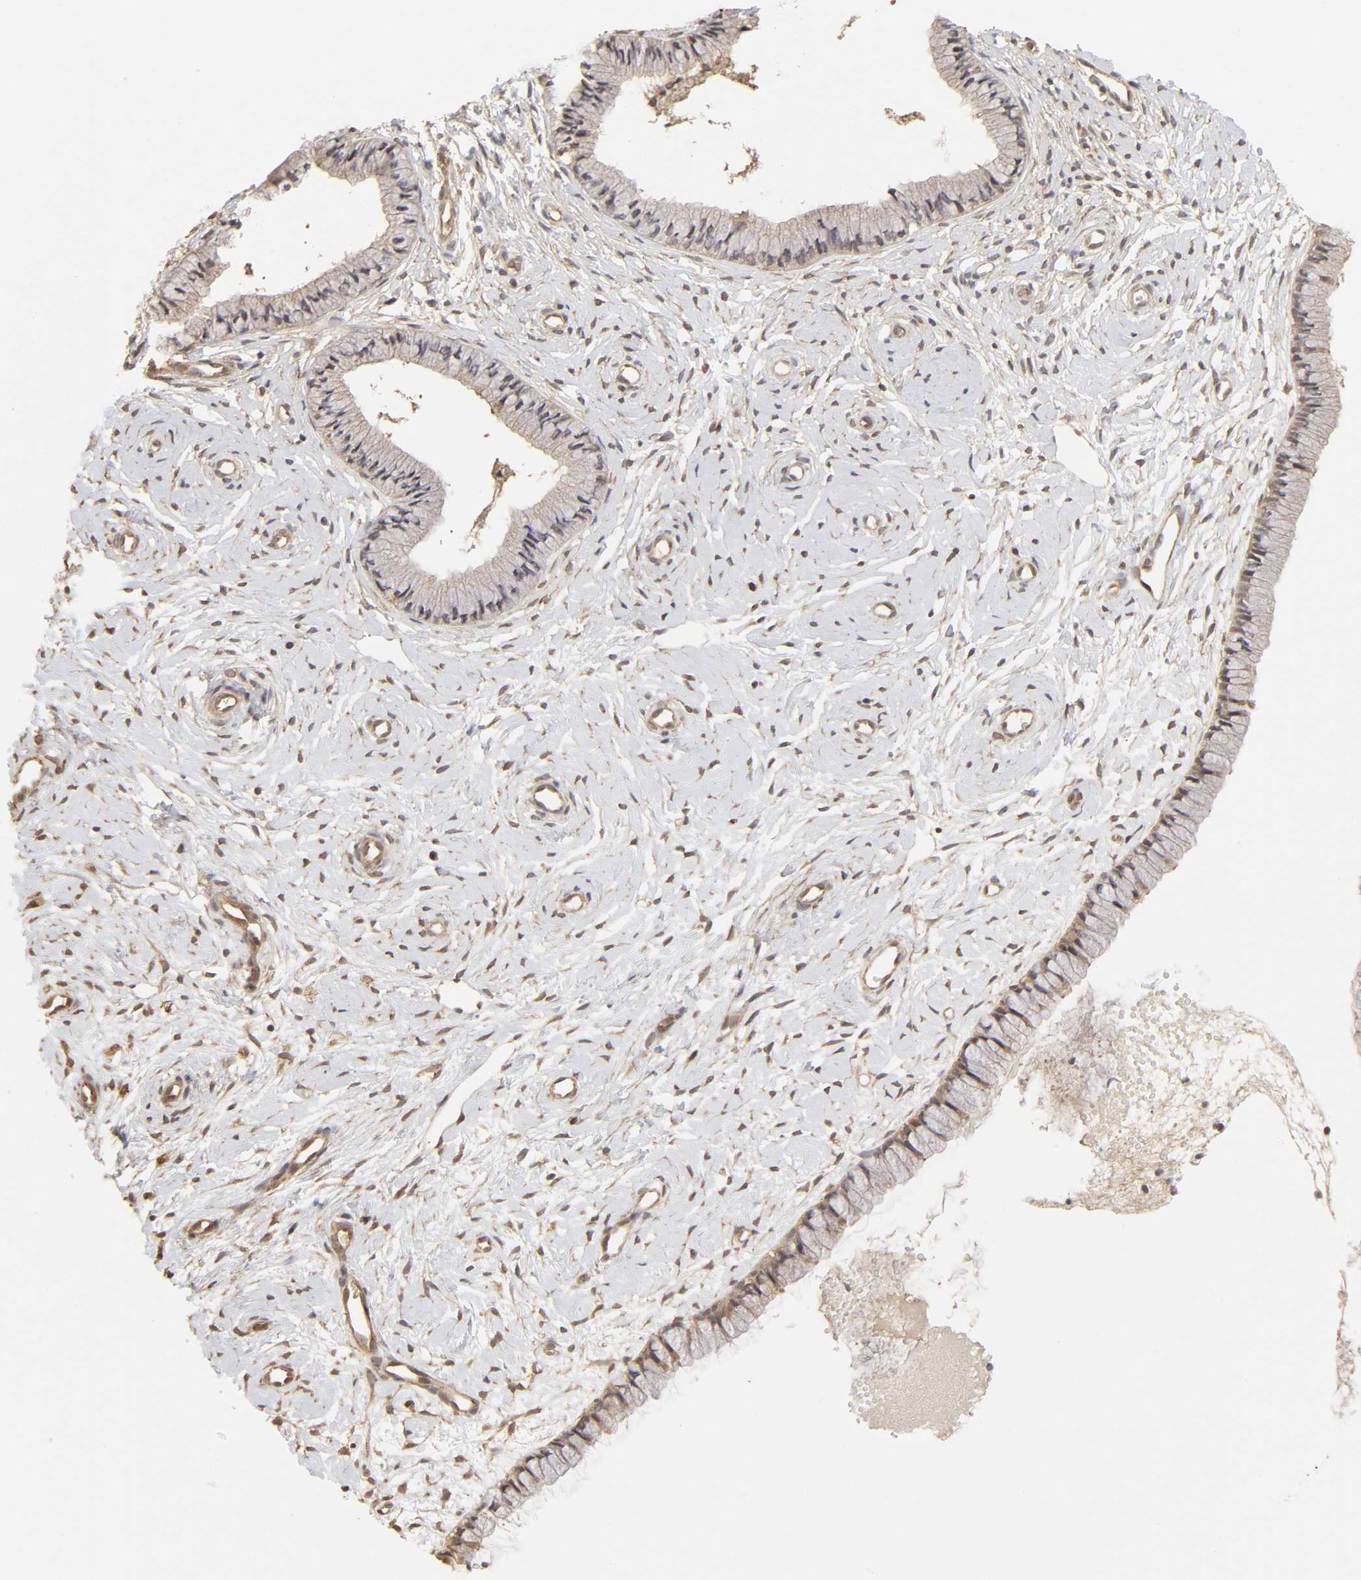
{"staining": {"intensity": "weak", "quantity": "<25%", "location": "cytoplasmic/membranous"}, "tissue": "cervix", "cell_type": "Glandular cells", "image_type": "normal", "snomed": [{"axis": "morphology", "description": "Normal tissue, NOS"}, {"axis": "topography", "description": "Cervix"}], "caption": "Immunohistochemistry (IHC) micrograph of normal human cervix stained for a protein (brown), which reveals no staining in glandular cells. (IHC, brightfield microscopy, high magnification).", "gene": "MAPK1", "patient": {"sex": "female", "age": 46}}